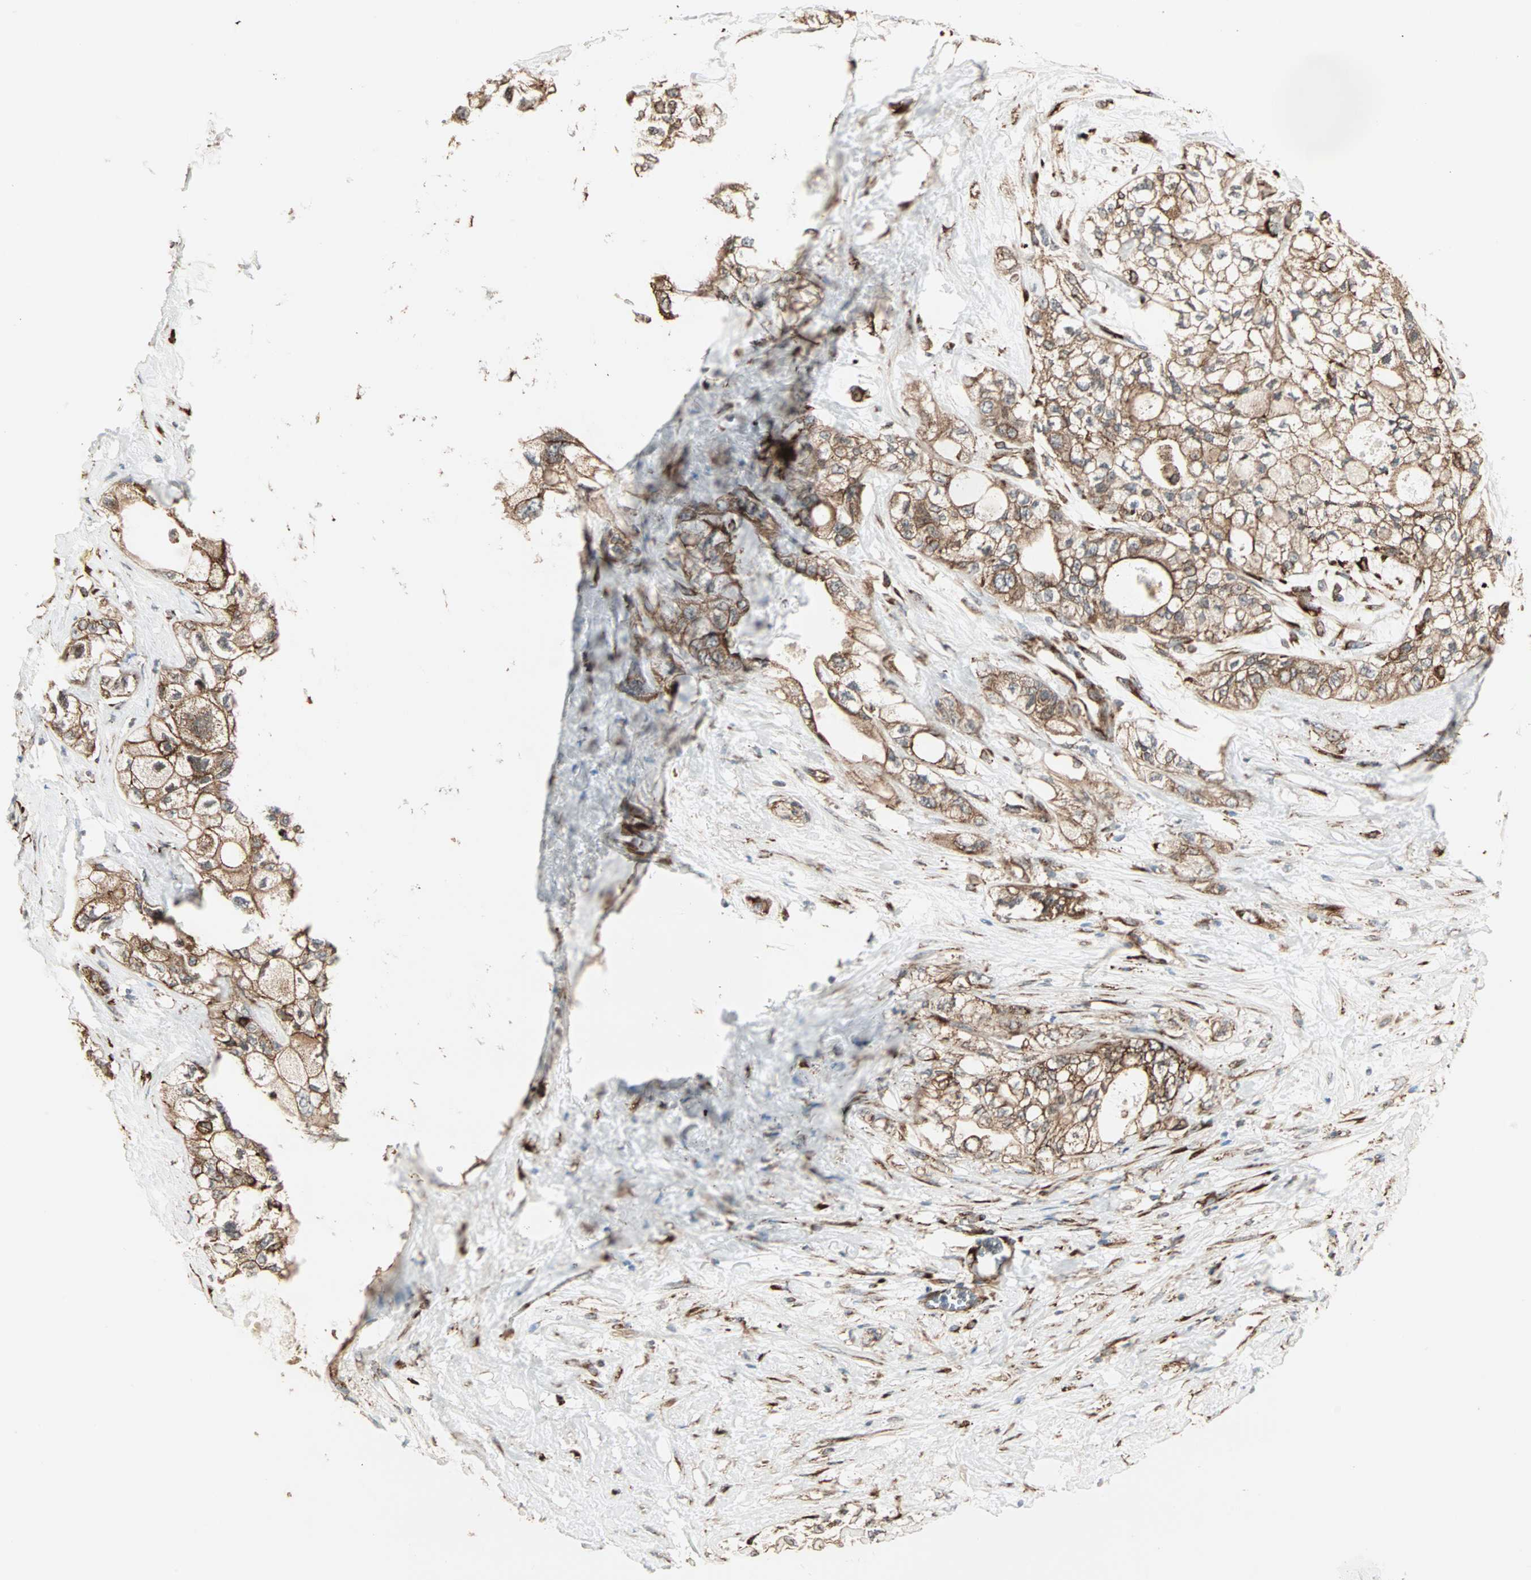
{"staining": {"intensity": "strong", "quantity": ">75%", "location": "cytoplasmic/membranous"}, "tissue": "pancreatic cancer", "cell_type": "Tumor cells", "image_type": "cancer", "snomed": [{"axis": "morphology", "description": "Adenocarcinoma, NOS"}, {"axis": "topography", "description": "Pancreas"}], "caption": "Immunohistochemical staining of human adenocarcinoma (pancreatic) shows high levels of strong cytoplasmic/membranous positivity in approximately >75% of tumor cells.", "gene": "P4HA1", "patient": {"sex": "male", "age": 70}}